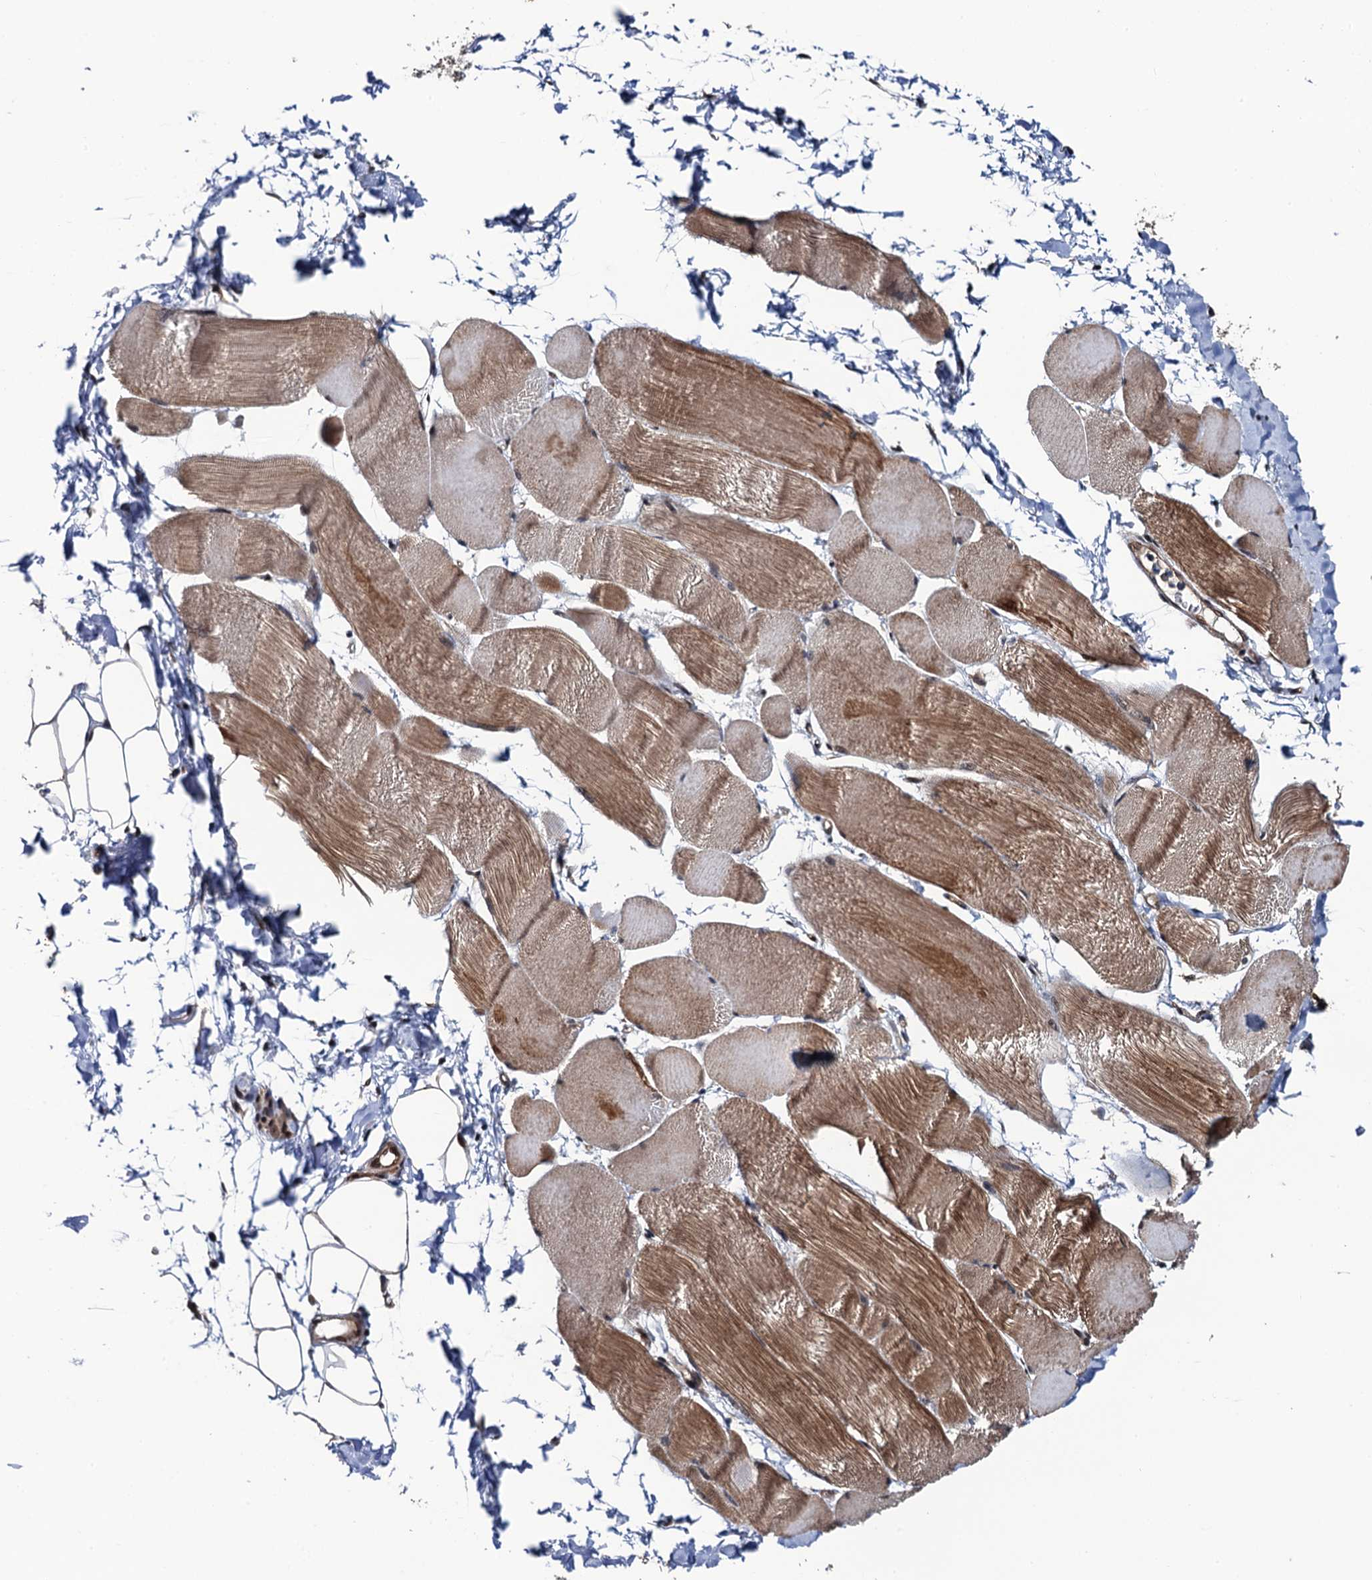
{"staining": {"intensity": "moderate", "quantity": ">75%", "location": "cytoplasmic/membranous"}, "tissue": "skeletal muscle", "cell_type": "Myocytes", "image_type": "normal", "snomed": [{"axis": "morphology", "description": "Normal tissue, NOS"}, {"axis": "morphology", "description": "Basal cell carcinoma"}, {"axis": "topography", "description": "Skeletal muscle"}], "caption": "The immunohistochemical stain labels moderate cytoplasmic/membranous positivity in myocytes of benign skeletal muscle.", "gene": "CDC23", "patient": {"sex": "female", "age": 64}}